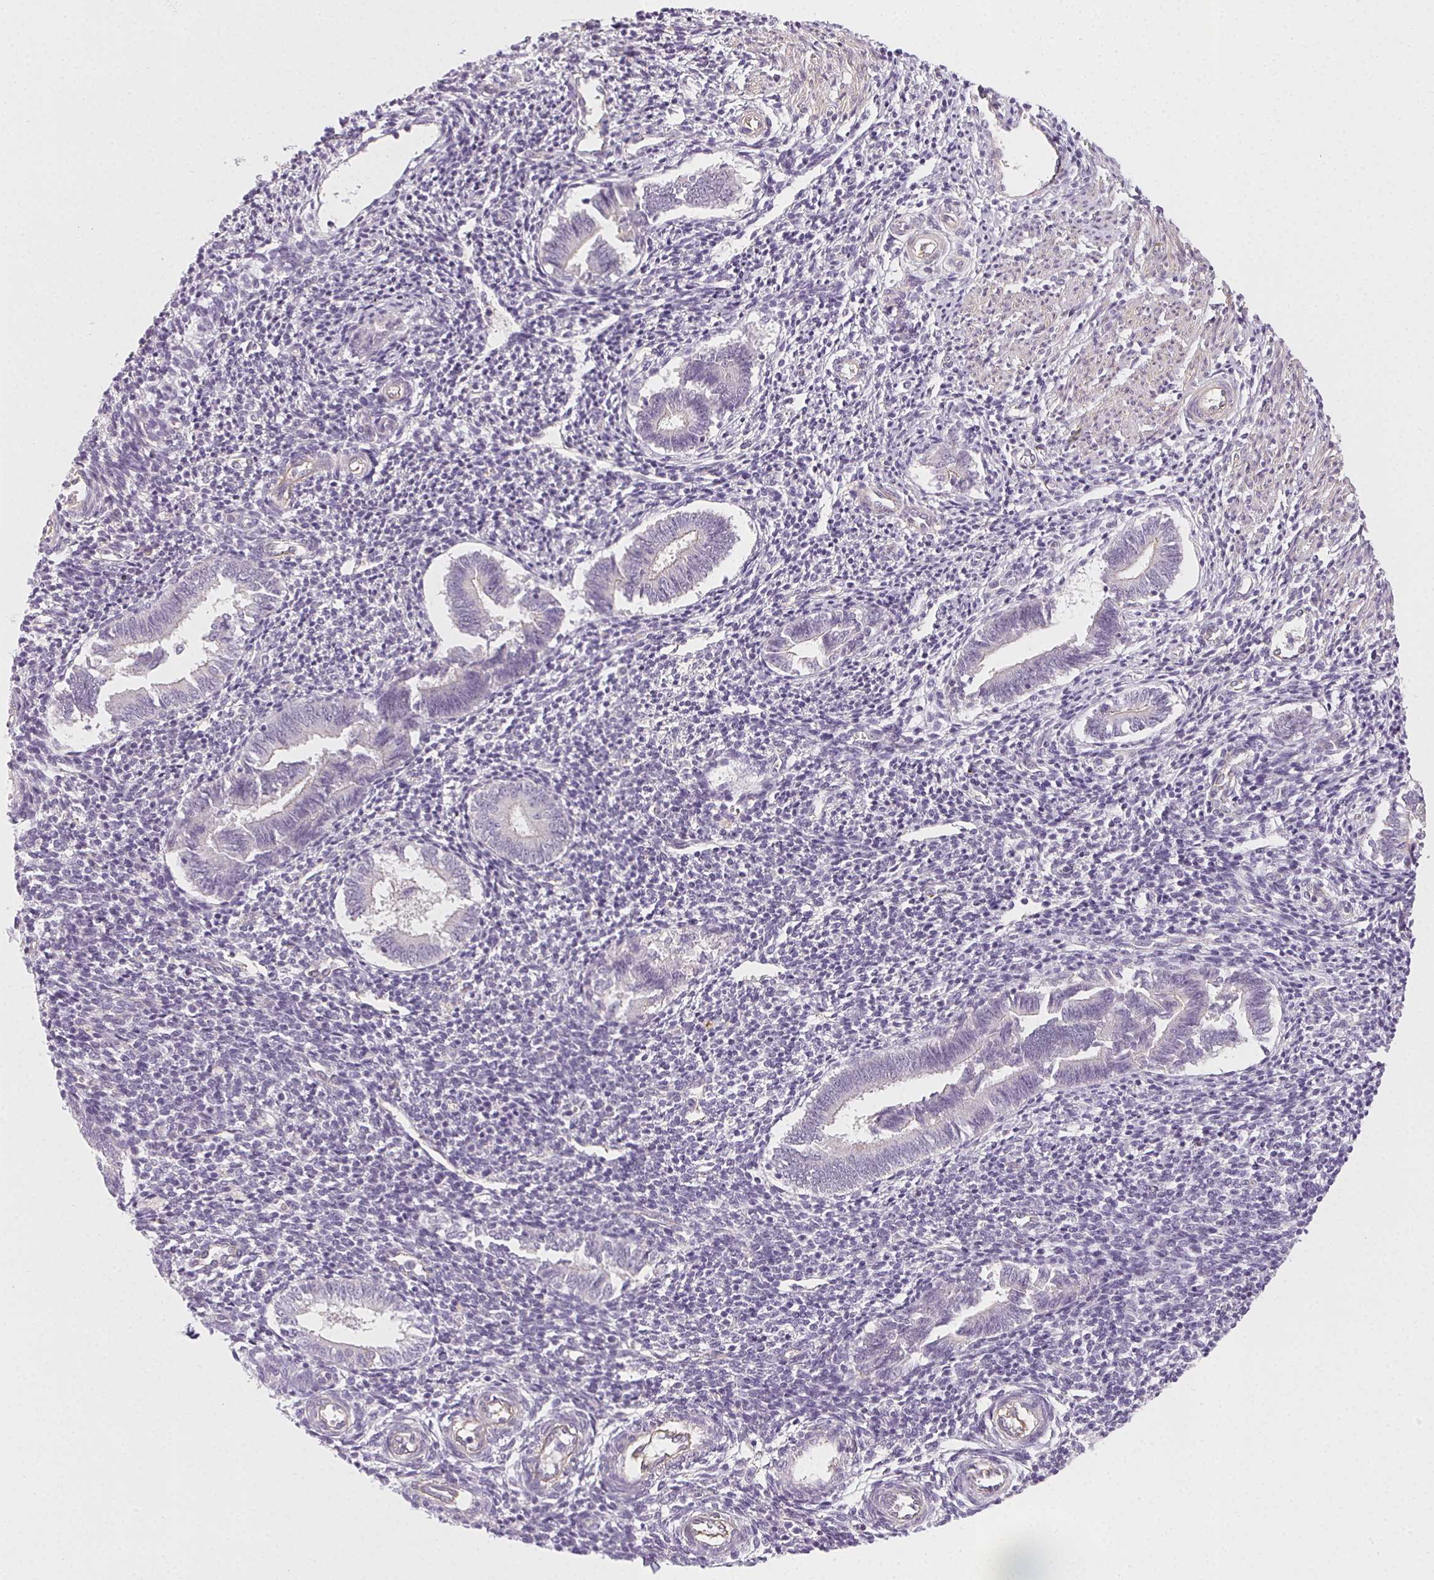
{"staining": {"intensity": "negative", "quantity": "none", "location": "none"}, "tissue": "endometrium", "cell_type": "Cells in endometrial stroma", "image_type": "normal", "snomed": [{"axis": "morphology", "description": "Normal tissue, NOS"}, {"axis": "topography", "description": "Endometrium"}], "caption": "This is an immunohistochemistry (IHC) photomicrograph of normal endometrium. There is no staining in cells in endometrial stroma.", "gene": "CSN1S1", "patient": {"sex": "female", "age": 25}}